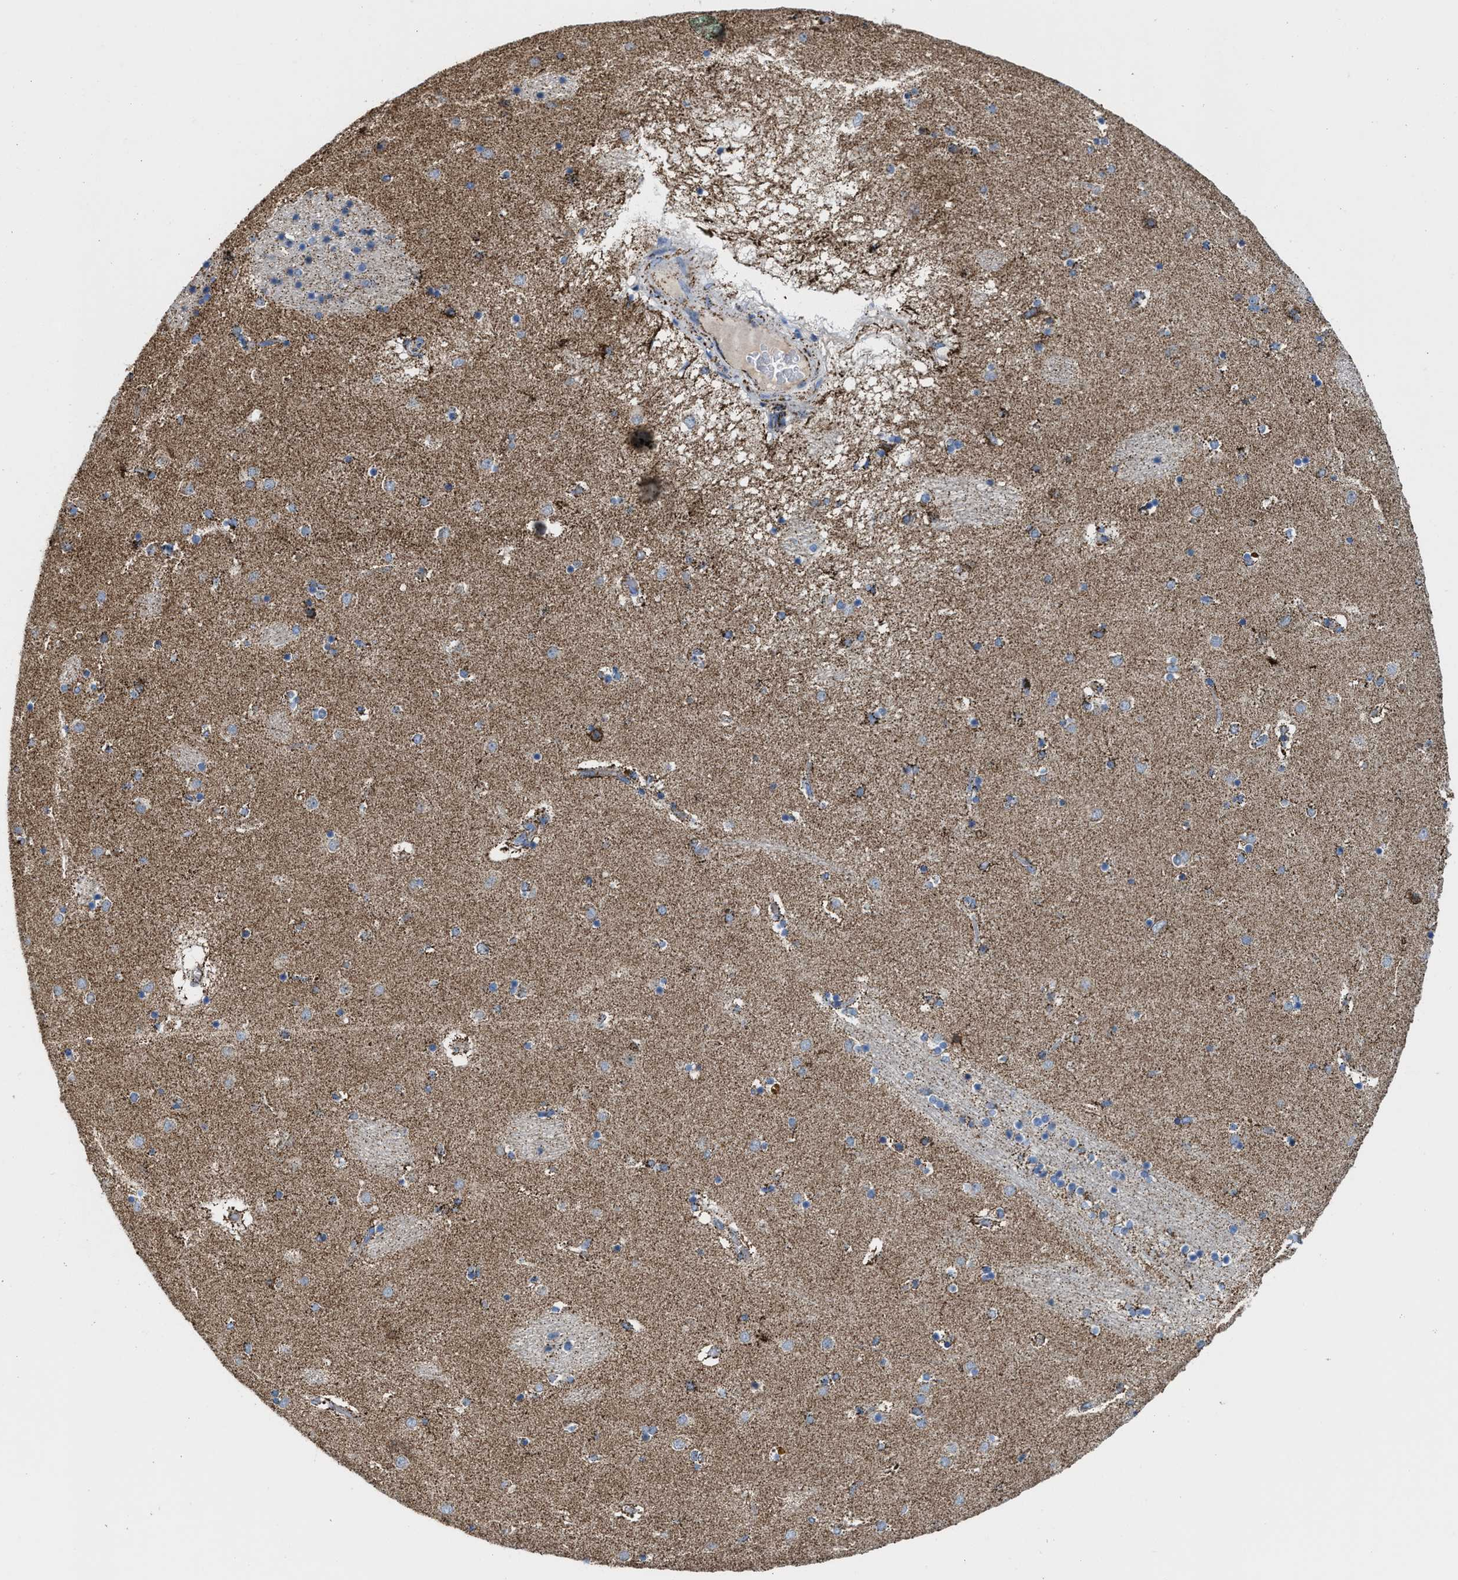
{"staining": {"intensity": "moderate", "quantity": "<25%", "location": "cytoplasmic/membranous"}, "tissue": "caudate", "cell_type": "Glial cells", "image_type": "normal", "snomed": [{"axis": "morphology", "description": "Normal tissue, NOS"}, {"axis": "topography", "description": "Lateral ventricle wall"}], "caption": "Immunohistochemical staining of benign human caudate exhibits <25% levels of moderate cytoplasmic/membranous protein positivity in approximately <25% of glial cells. (Brightfield microscopy of DAB IHC at high magnification).", "gene": "ALDH1B1", "patient": {"sex": "male", "age": 70}}